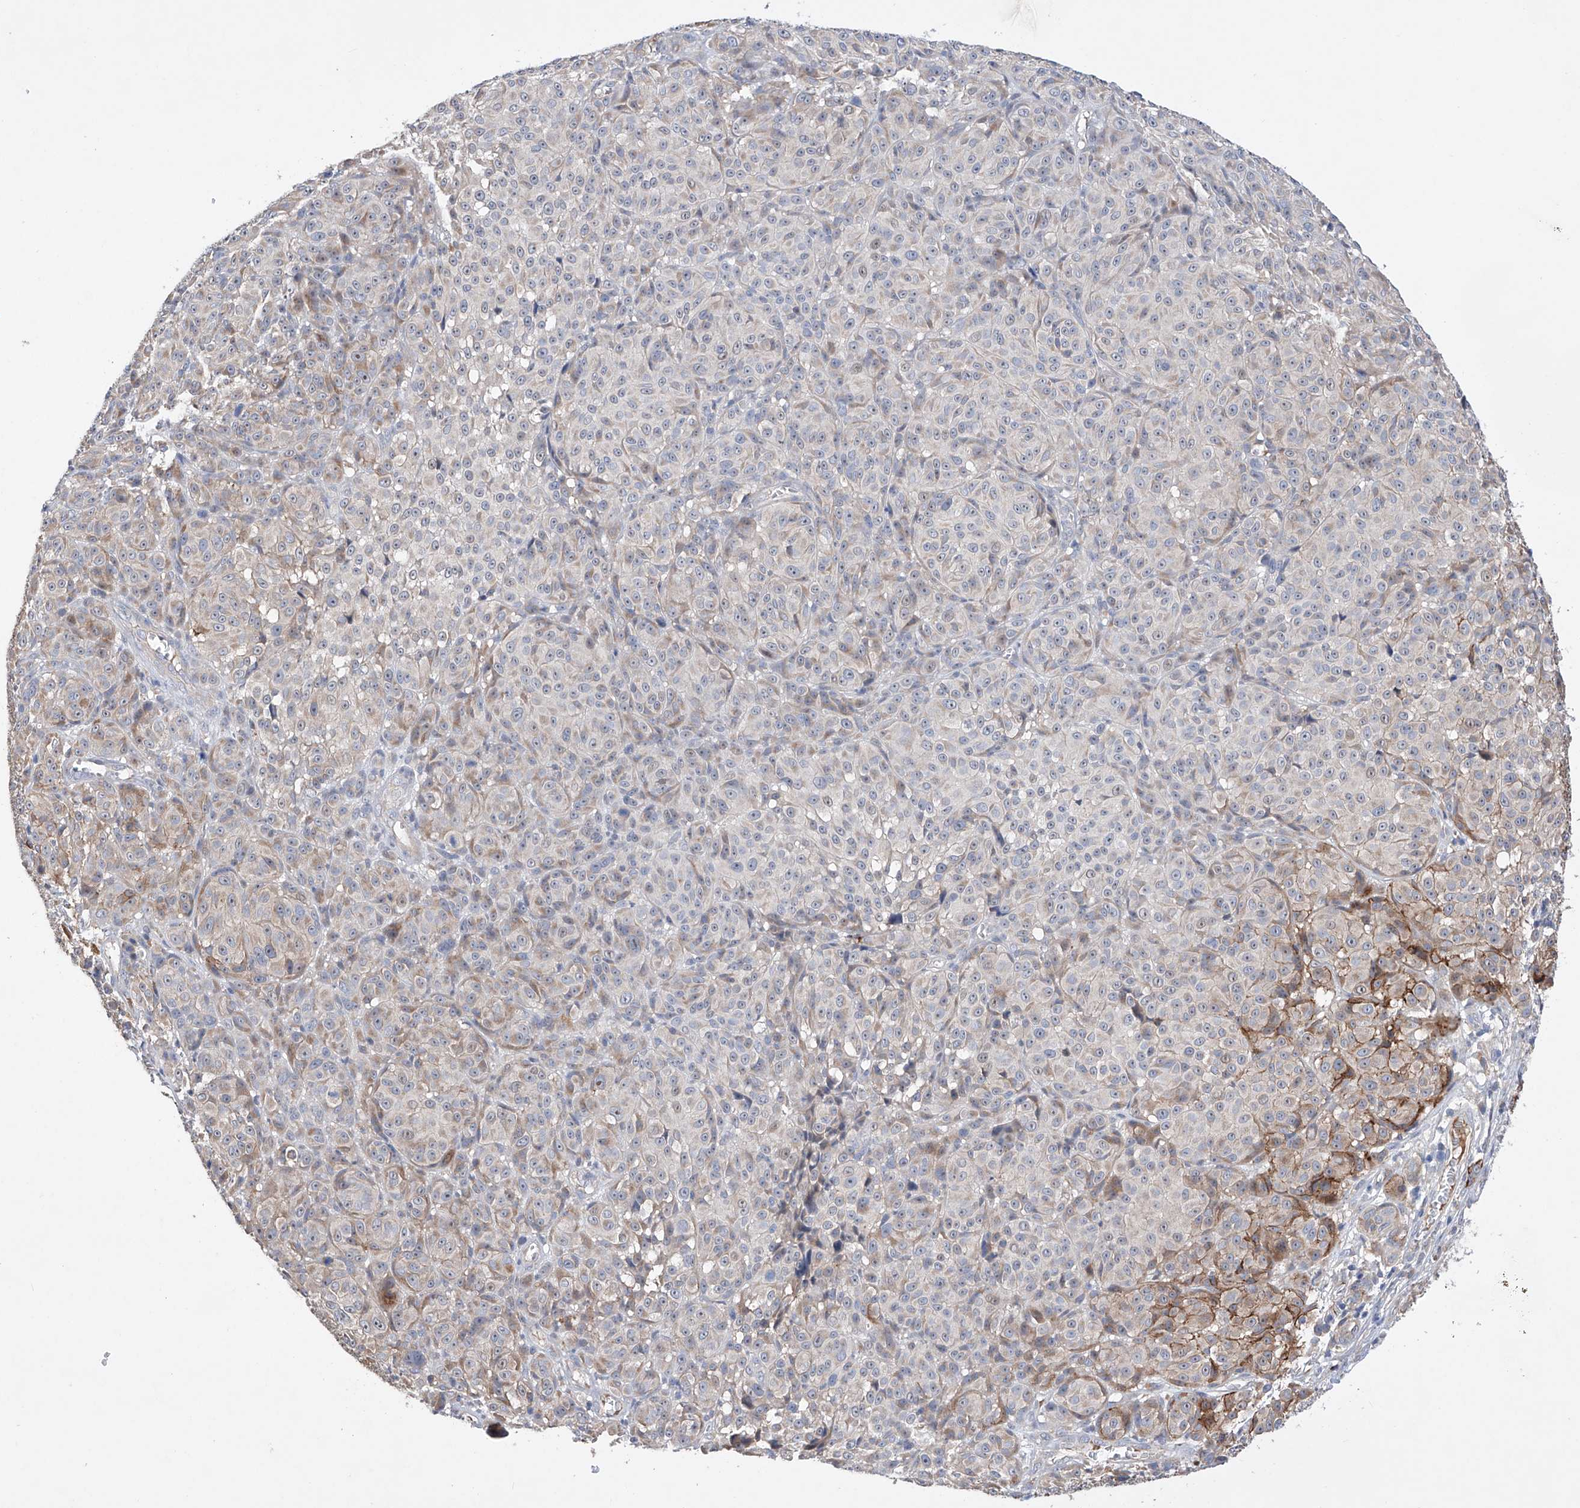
{"staining": {"intensity": "weak", "quantity": "25%-75%", "location": "cytoplasmic/membranous,nuclear"}, "tissue": "melanoma", "cell_type": "Tumor cells", "image_type": "cancer", "snomed": [{"axis": "morphology", "description": "Malignant melanoma, NOS"}, {"axis": "topography", "description": "Skin"}], "caption": "Immunohistochemical staining of human melanoma displays low levels of weak cytoplasmic/membranous and nuclear positivity in approximately 25%-75% of tumor cells.", "gene": "AFG1L", "patient": {"sex": "male", "age": 73}}